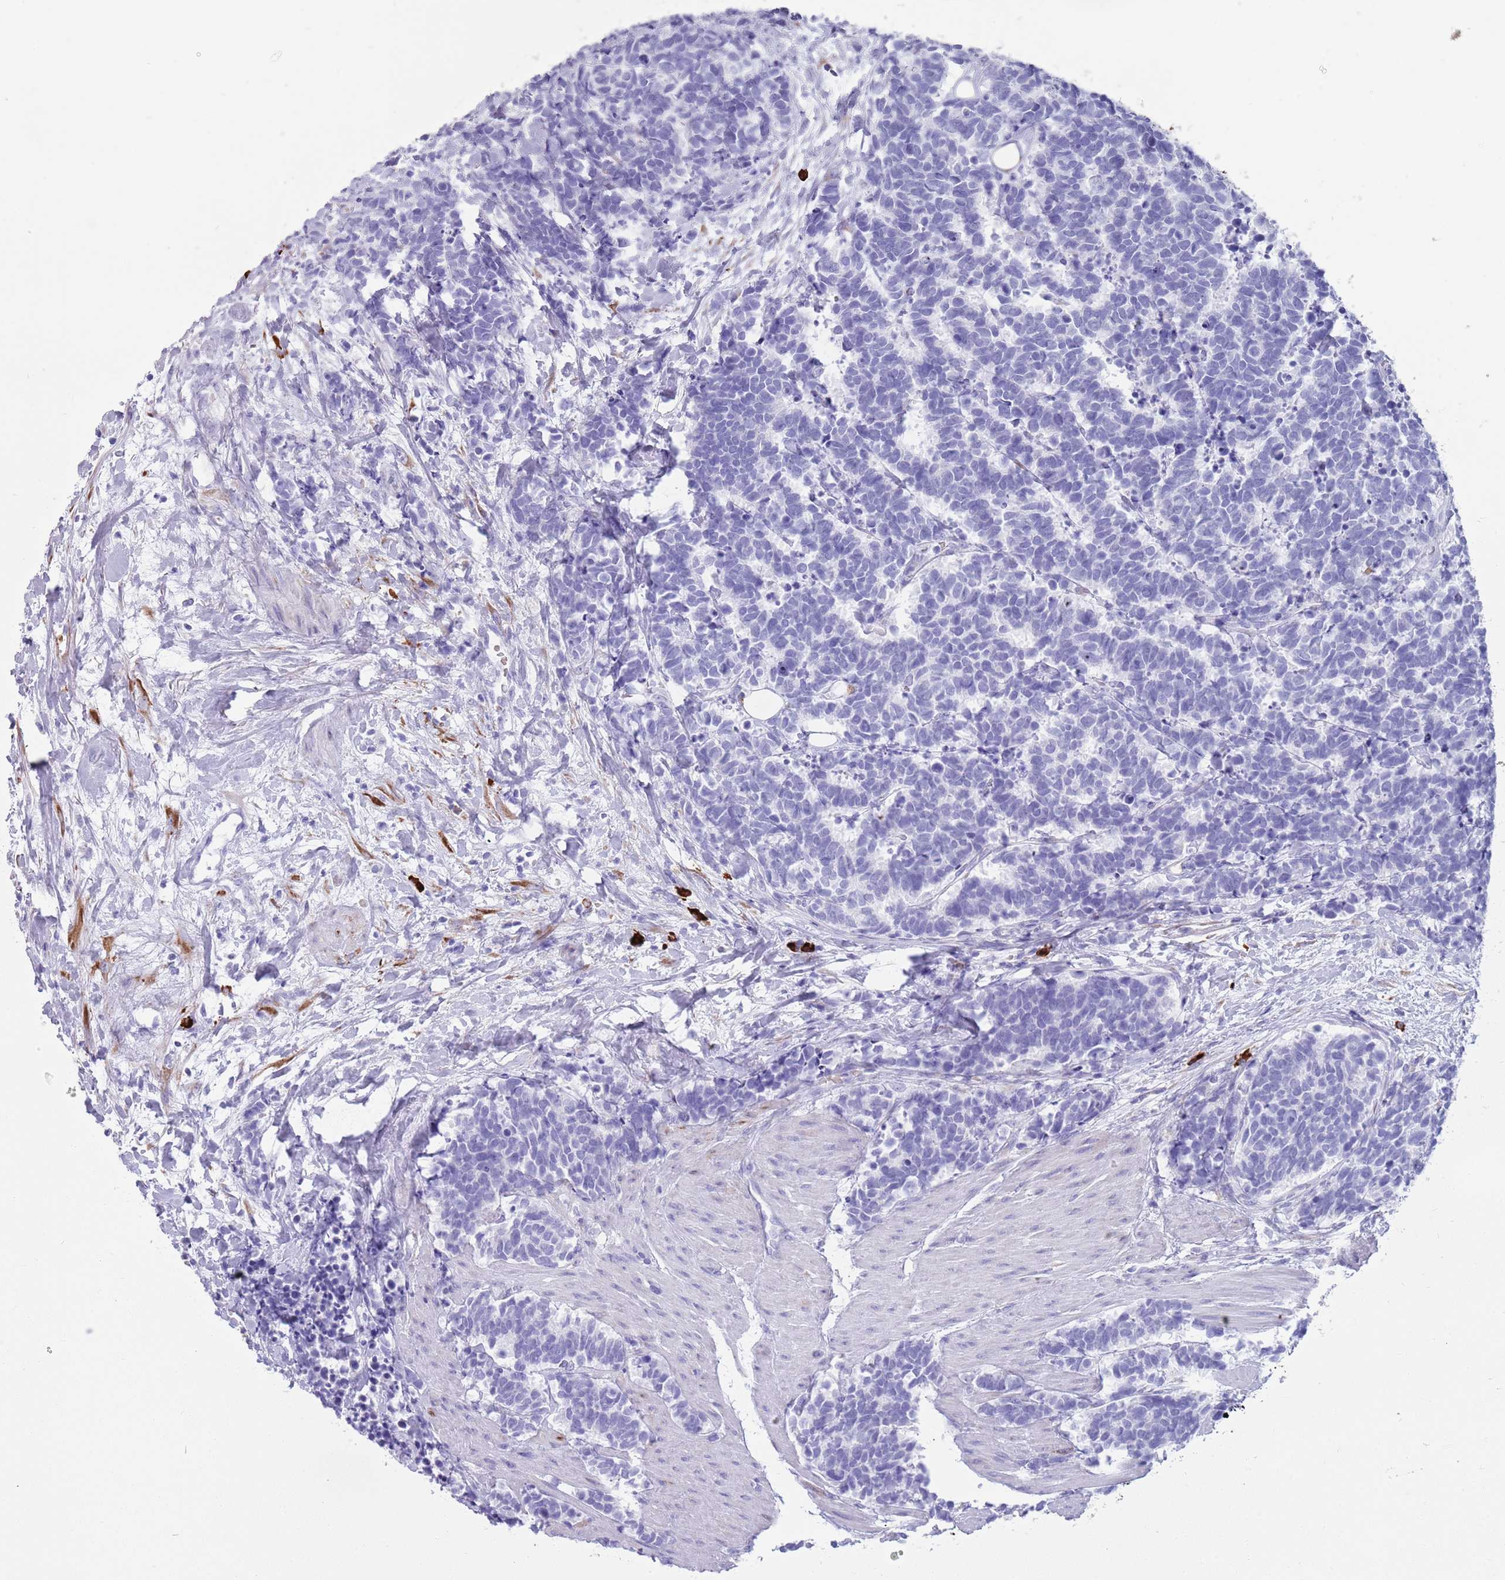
{"staining": {"intensity": "negative", "quantity": "none", "location": "none"}, "tissue": "carcinoid", "cell_type": "Tumor cells", "image_type": "cancer", "snomed": [{"axis": "morphology", "description": "Carcinoma, NOS"}, {"axis": "morphology", "description": "Carcinoid, malignant, NOS"}, {"axis": "topography", "description": "Prostate"}], "caption": "Image shows no protein staining in tumor cells of malignant carcinoid tissue. (DAB immunohistochemistry, high magnification).", "gene": "LY6G5B", "patient": {"sex": "male", "age": 57}}